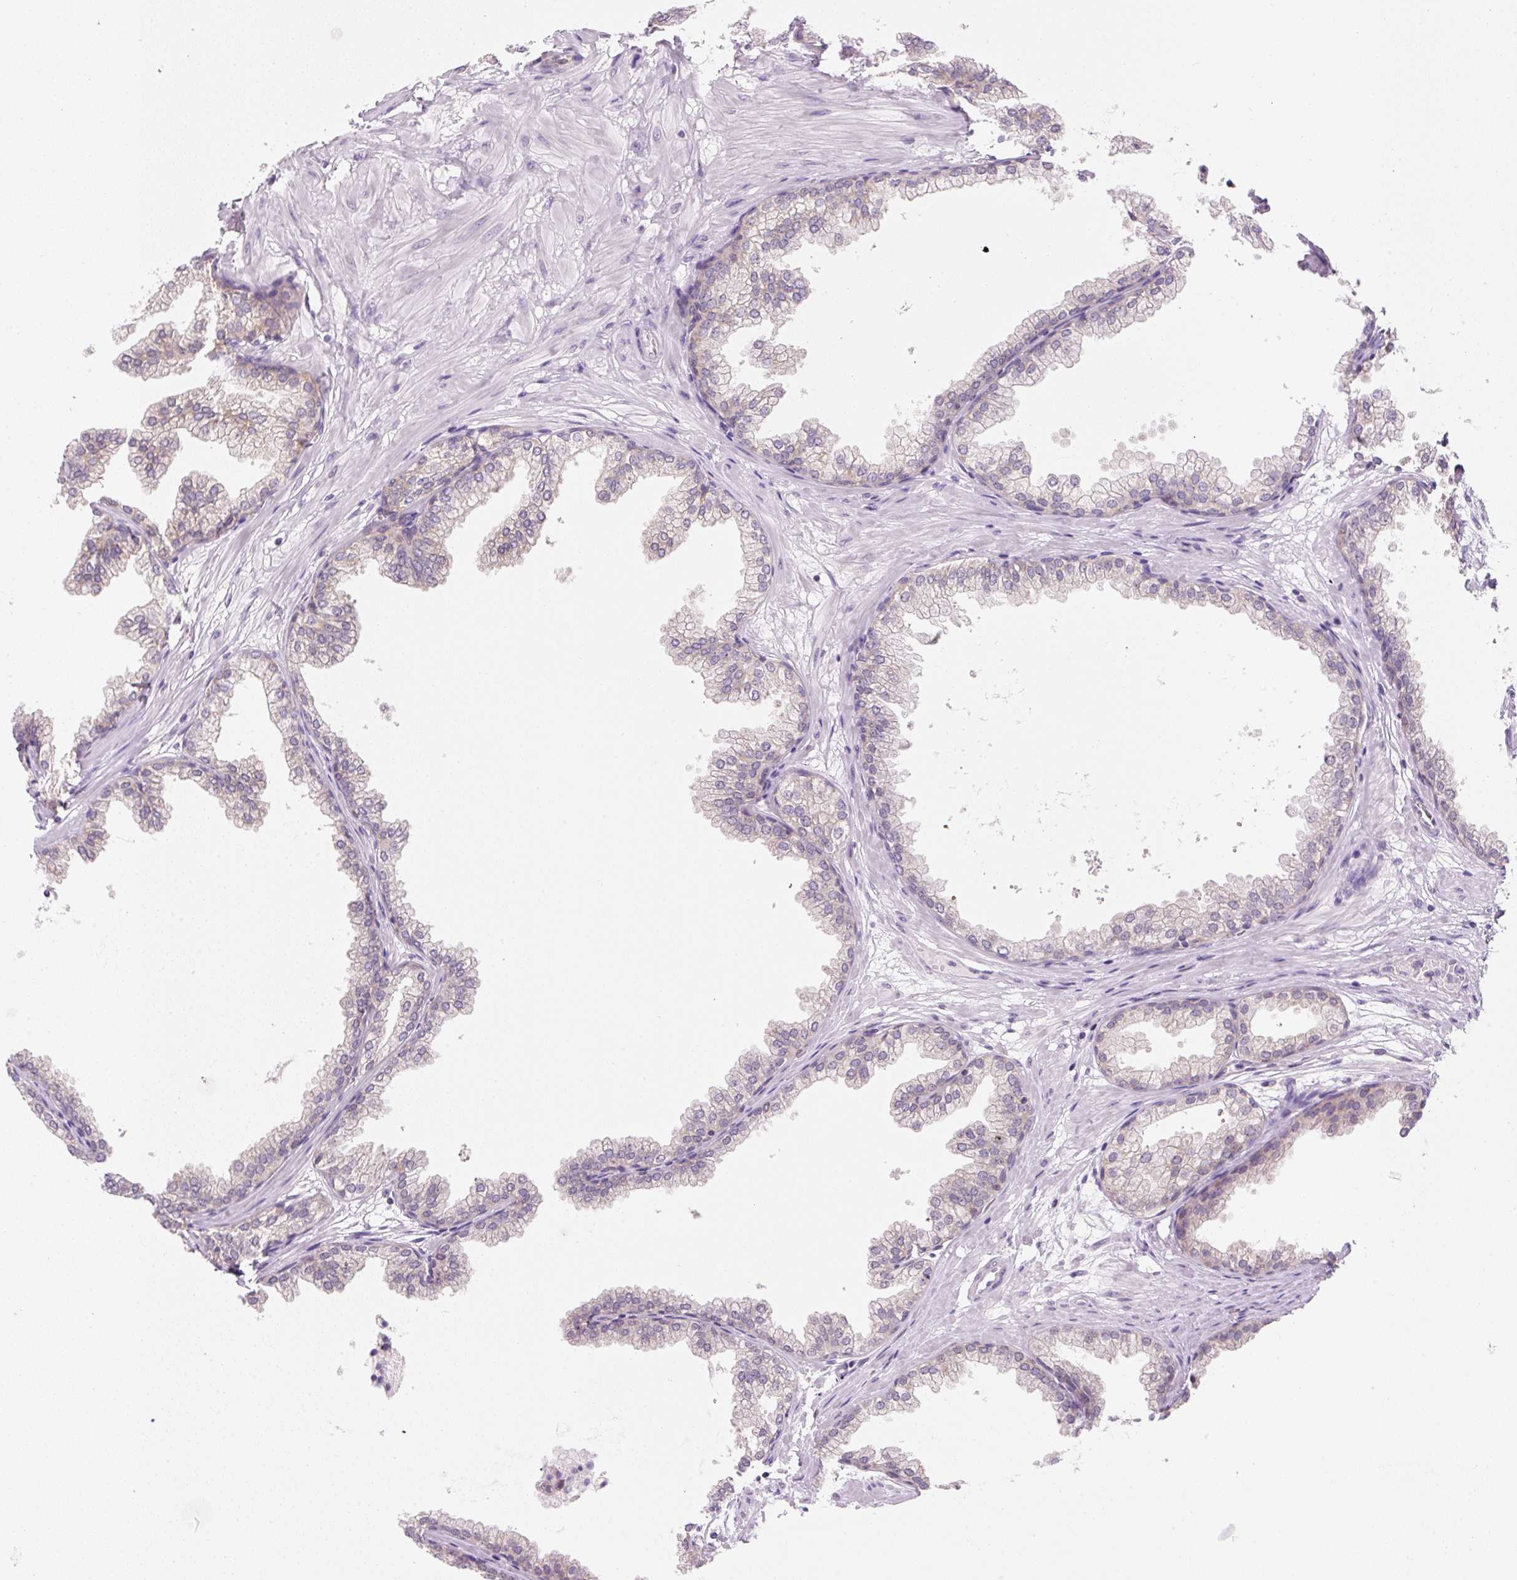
{"staining": {"intensity": "weak", "quantity": "25%-75%", "location": "cytoplasmic/membranous"}, "tissue": "prostate", "cell_type": "Glandular cells", "image_type": "normal", "snomed": [{"axis": "morphology", "description": "Normal tissue, NOS"}, {"axis": "topography", "description": "Prostate"}], "caption": "Glandular cells exhibit low levels of weak cytoplasmic/membranous staining in approximately 25%-75% of cells in normal human prostate.", "gene": "RPL18A", "patient": {"sex": "male", "age": 37}}